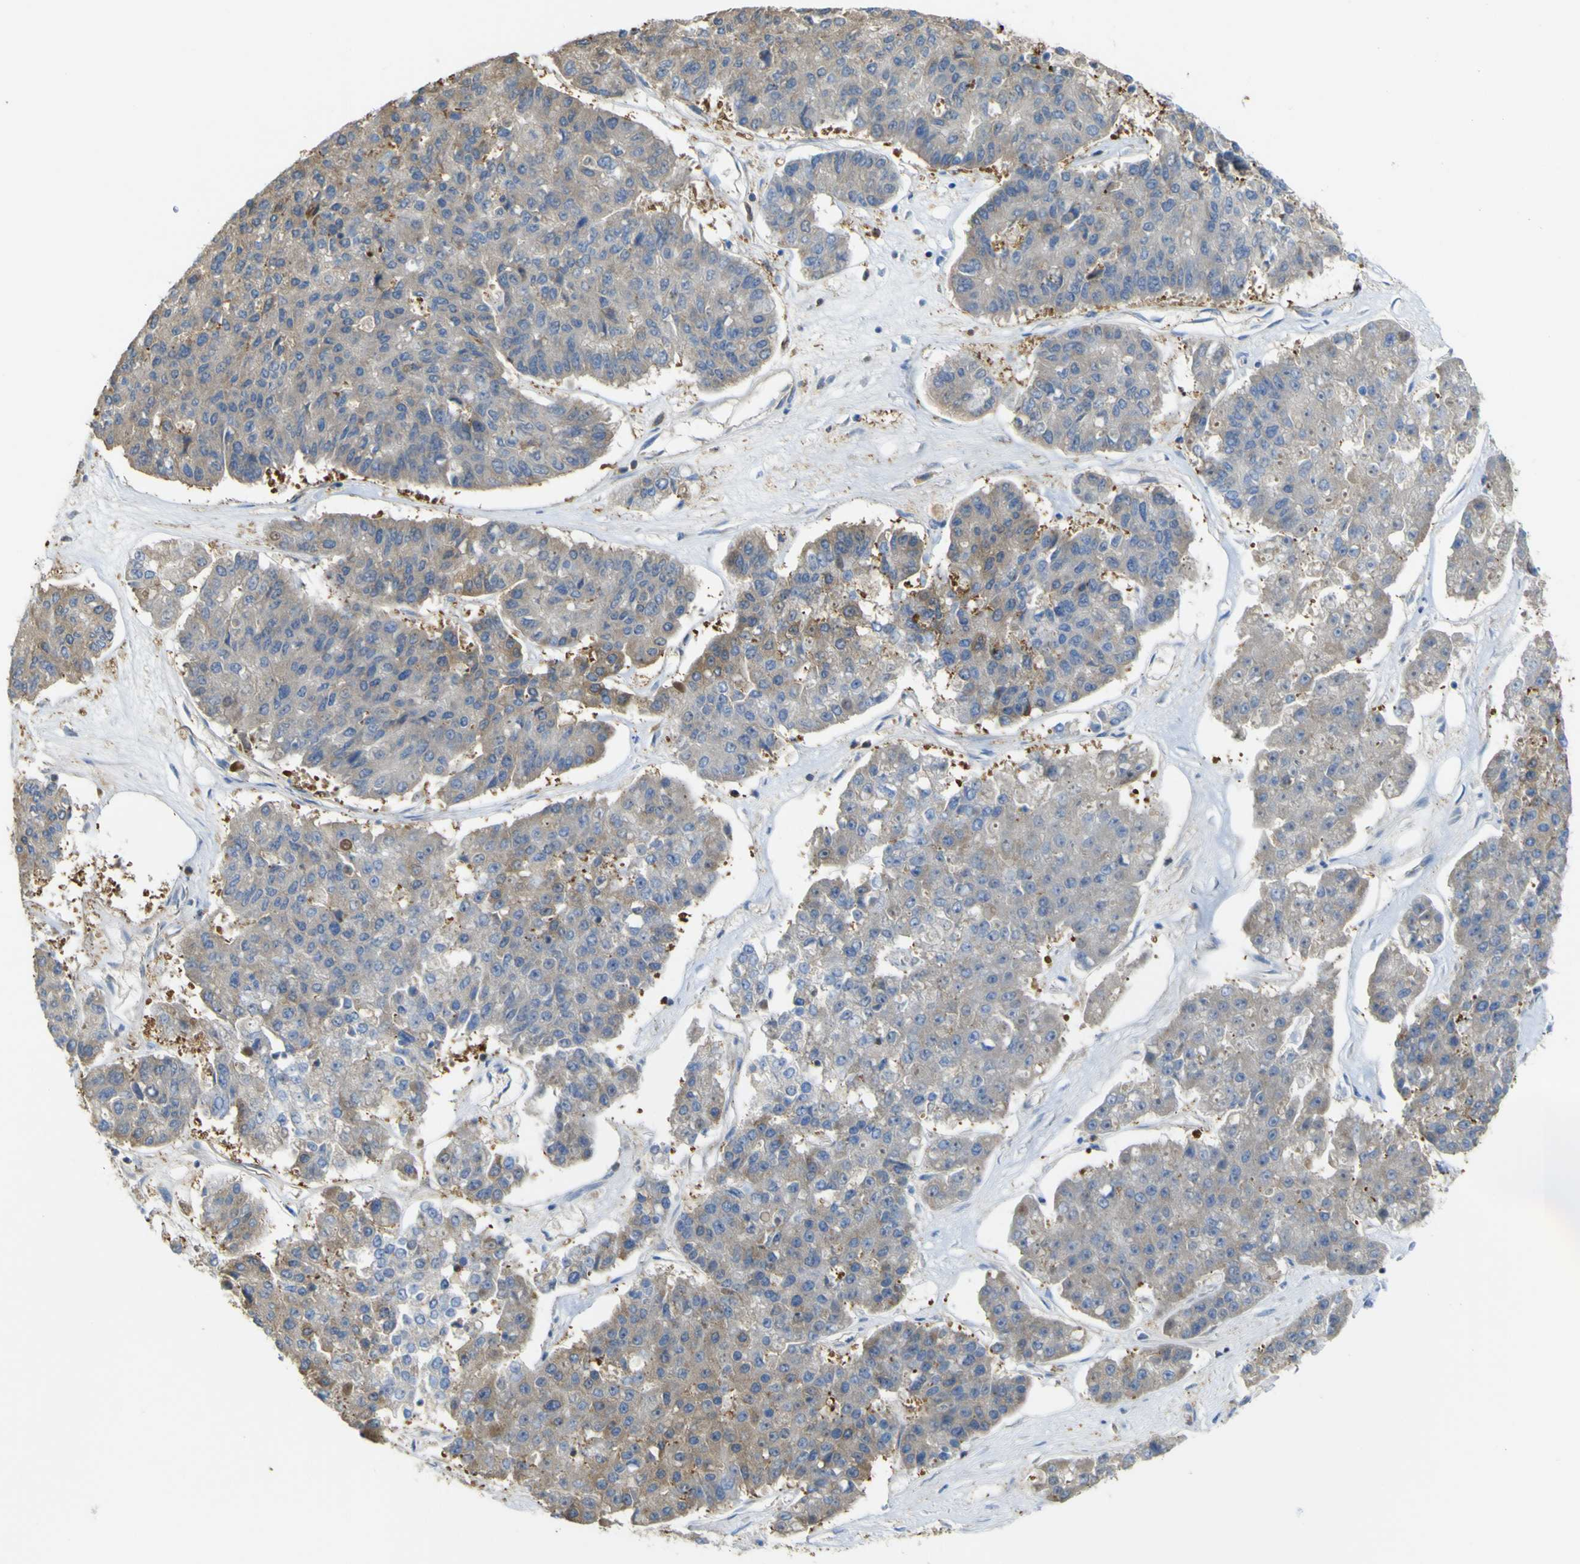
{"staining": {"intensity": "moderate", "quantity": "25%-75%", "location": "cytoplasmic/membranous"}, "tissue": "pancreatic cancer", "cell_type": "Tumor cells", "image_type": "cancer", "snomed": [{"axis": "morphology", "description": "Adenocarcinoma, NOS"}, {"axis": "topography", "description": "Pancreas"}], "caption": "Tumor cells reveal medium levels of moderate cytoplasmic/membranous staining in about 25%-75% of cells in human adenocarcinoma (pancreatic).", "gene": "ABHD3", "patient": {"sex": "male", "age": 50}}